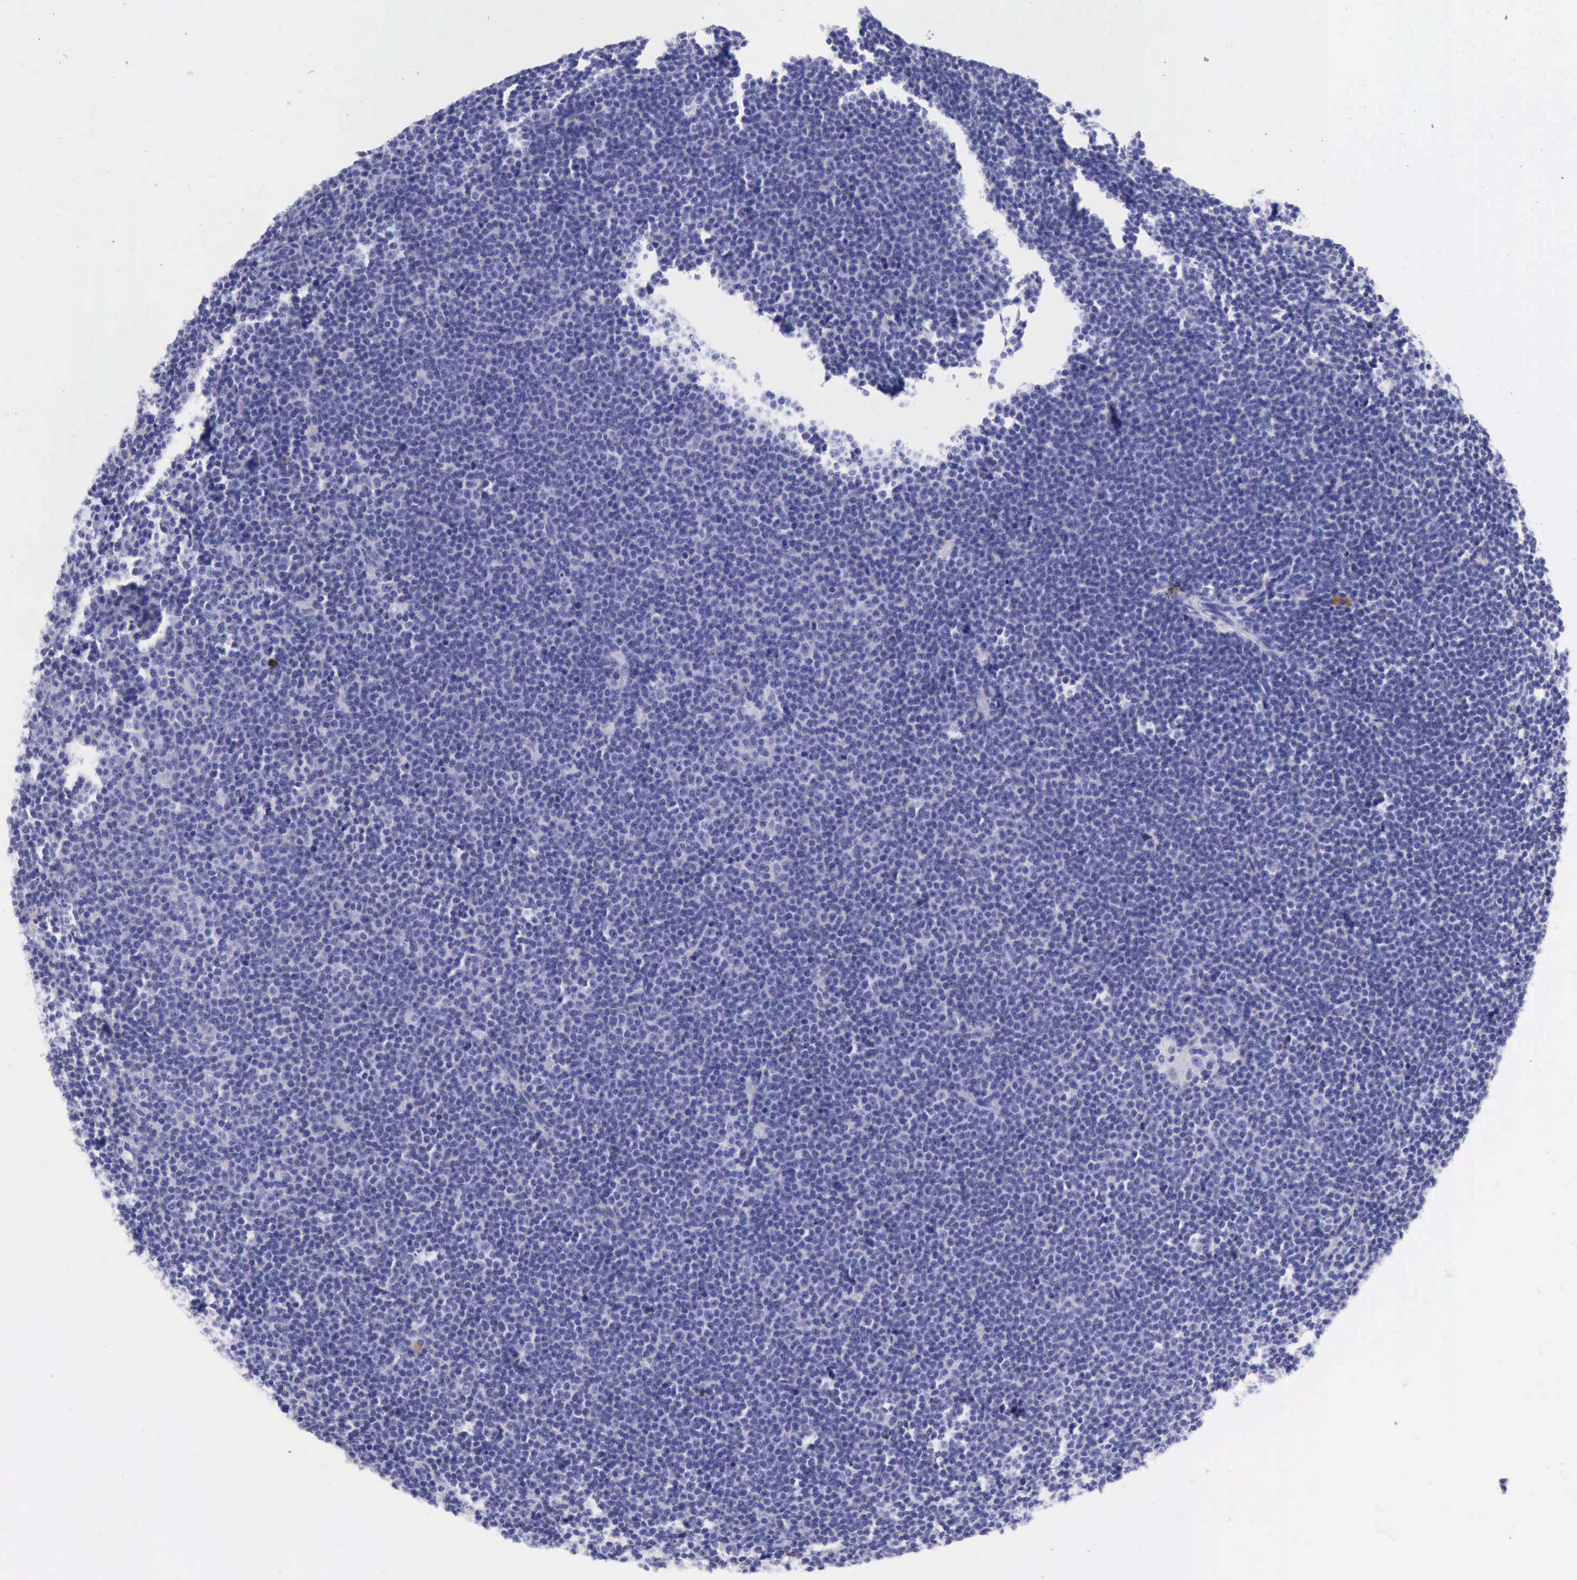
{"staining": {"intensity": "negative", "quantity": "none", "location": "none"}, "tissue": "lymphoma", "cell_type": "Tumor cells", "image_type": "cancer", "snomed": [{"axis": "morphology", "description": "Malignant lymphoma, non-Hodgkin's type, Low grade"}, {"axis": "topography", "description": "Lymph node"}], "caption": "Human low-grade malignant lymphoma, non-Hodgkin's type stained for a protein using immunohistochemistry (IHC) shows no expression in tumor cells.", "gene": "KRT8", "patient": {"sex": "female", "age": 69}}